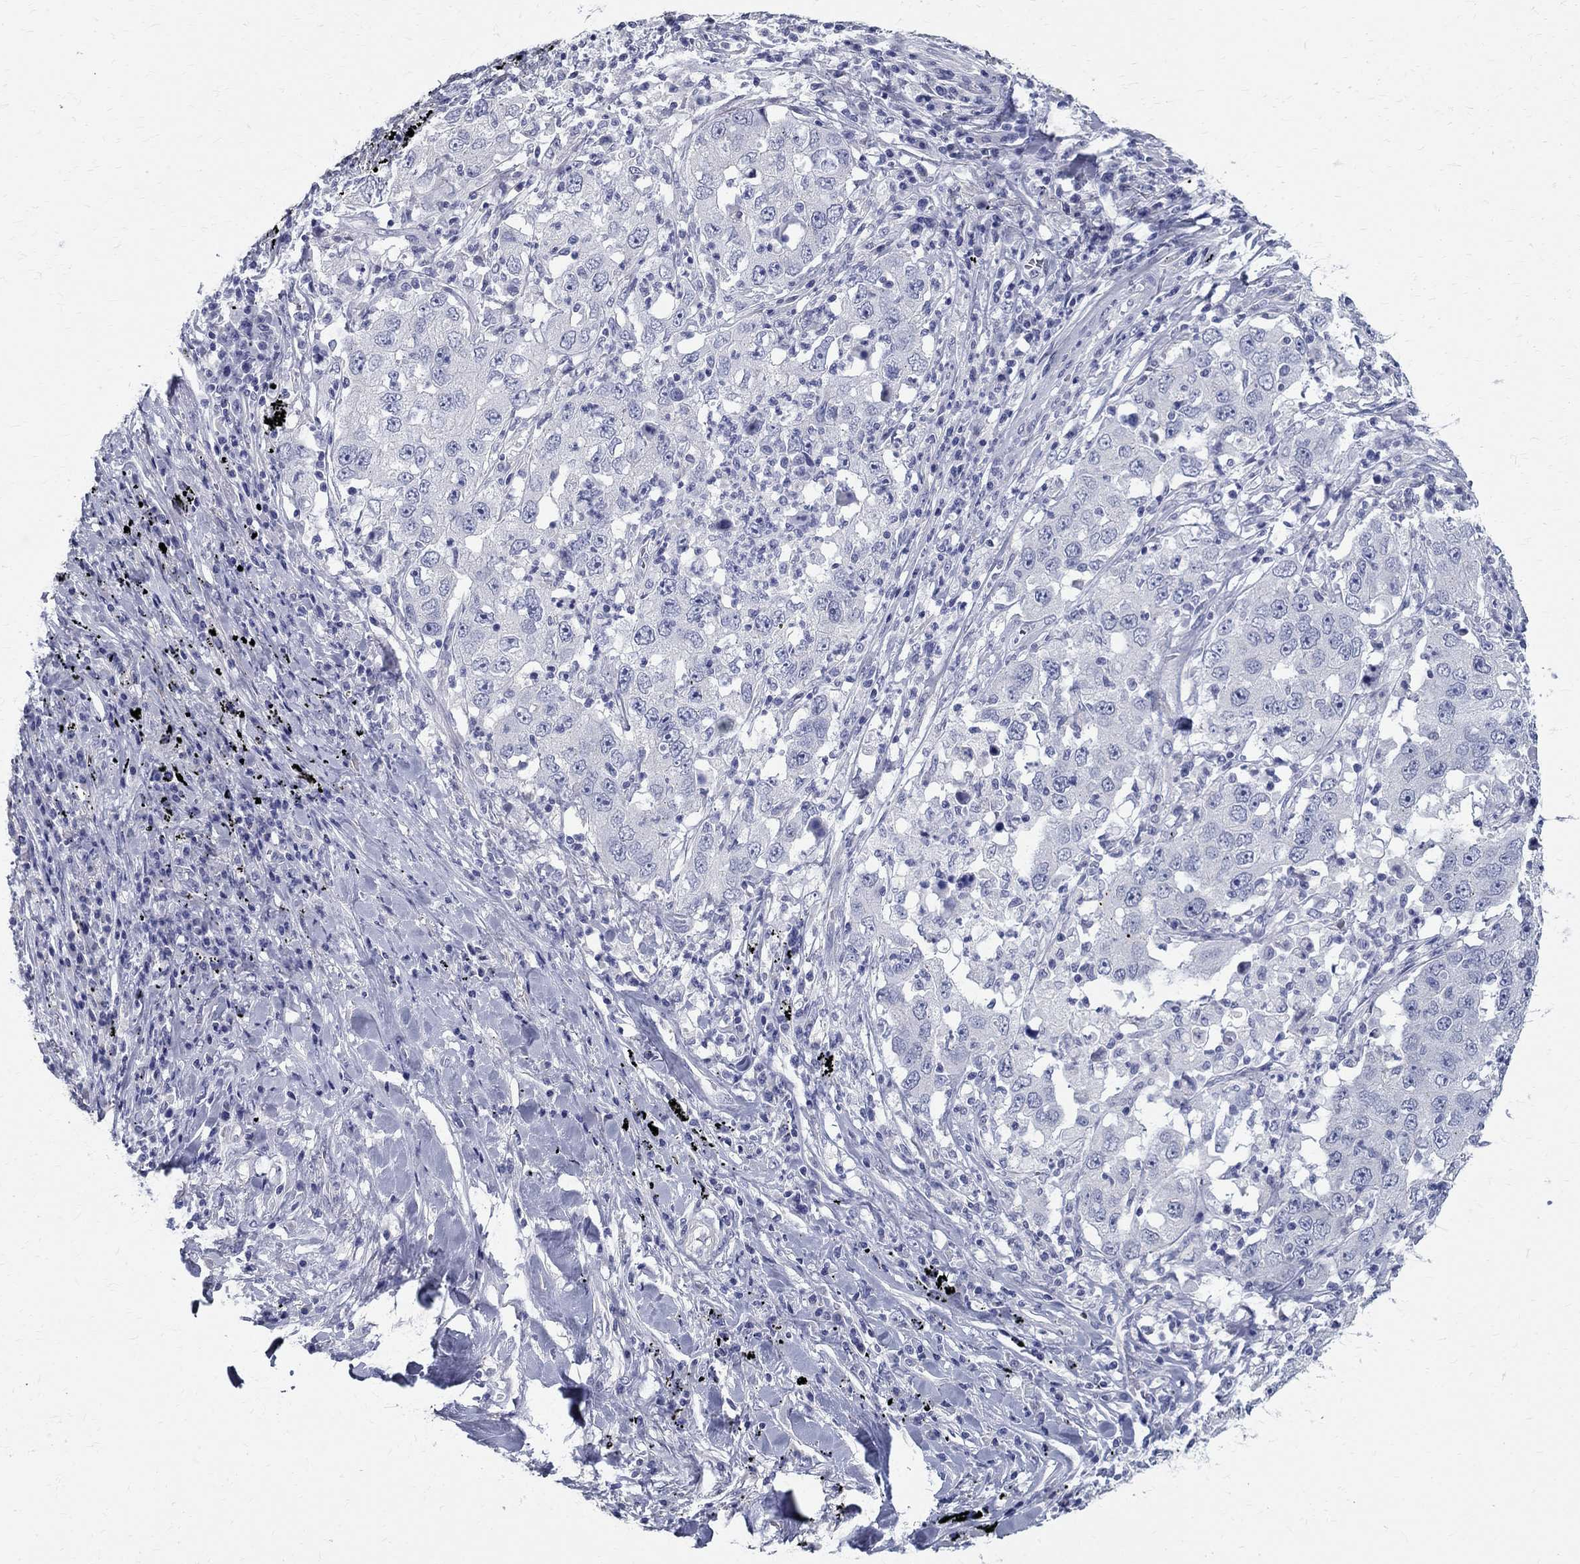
{"staining": {"intensity": "negative", "quantity": "none", "location": "none"}, "tissue": "lung cancer", "cell_type": "Tumor cells", "image_type": "cancer", "snomed": [{"axis": "morphology", "description": "Adenocarcinoma, NOS"}, {"axis": "topography", "description": "Lung"}], "caption": "This is an IHC photomicrograph of human lung cancer (adenocarcinoma). There is no positivity in tumor cells.", "gene": "TGM4", "patient": {"sex": "male", "age": 73}}